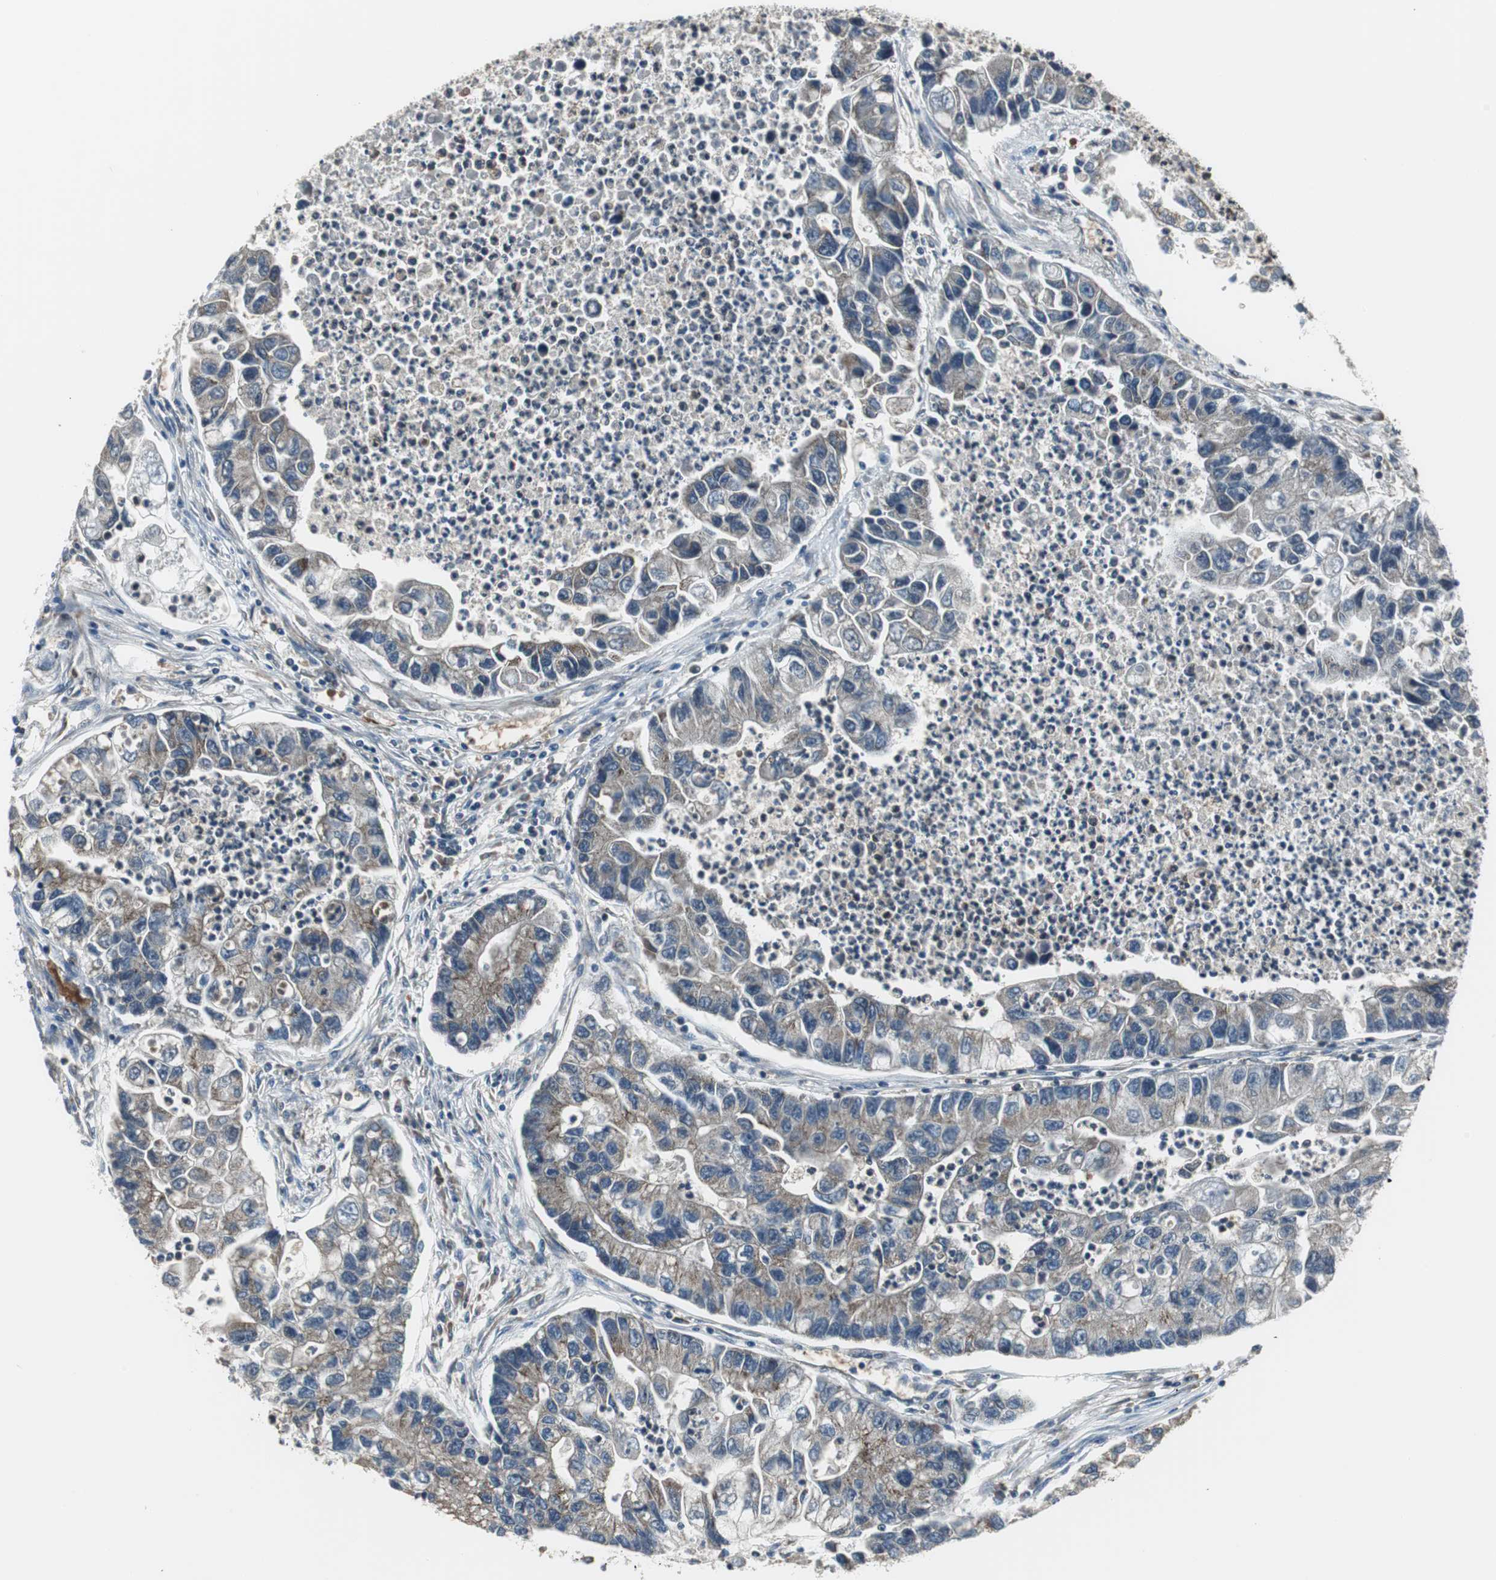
{"staining": {"intensity": "moderate", "quantity": "<25%", "location": "cytoplasmic/membranous"}, "tissue": "lung cancer", "cell_type": "Tumor cells", "image_type": "cancer", "snomed": [{"axis": "morphology", "description": "Adenocarcinoma, NOS"}, {"axis": "topography", "description": "Lung"}], "caption": "Protein staining reveals moderate cytoplasmic/membranous expression in approximately <25% of tumor cells in lung adenocarcinoma.", "gene": "PI4KB", "patient": {"sex": "female", "age": 51}}